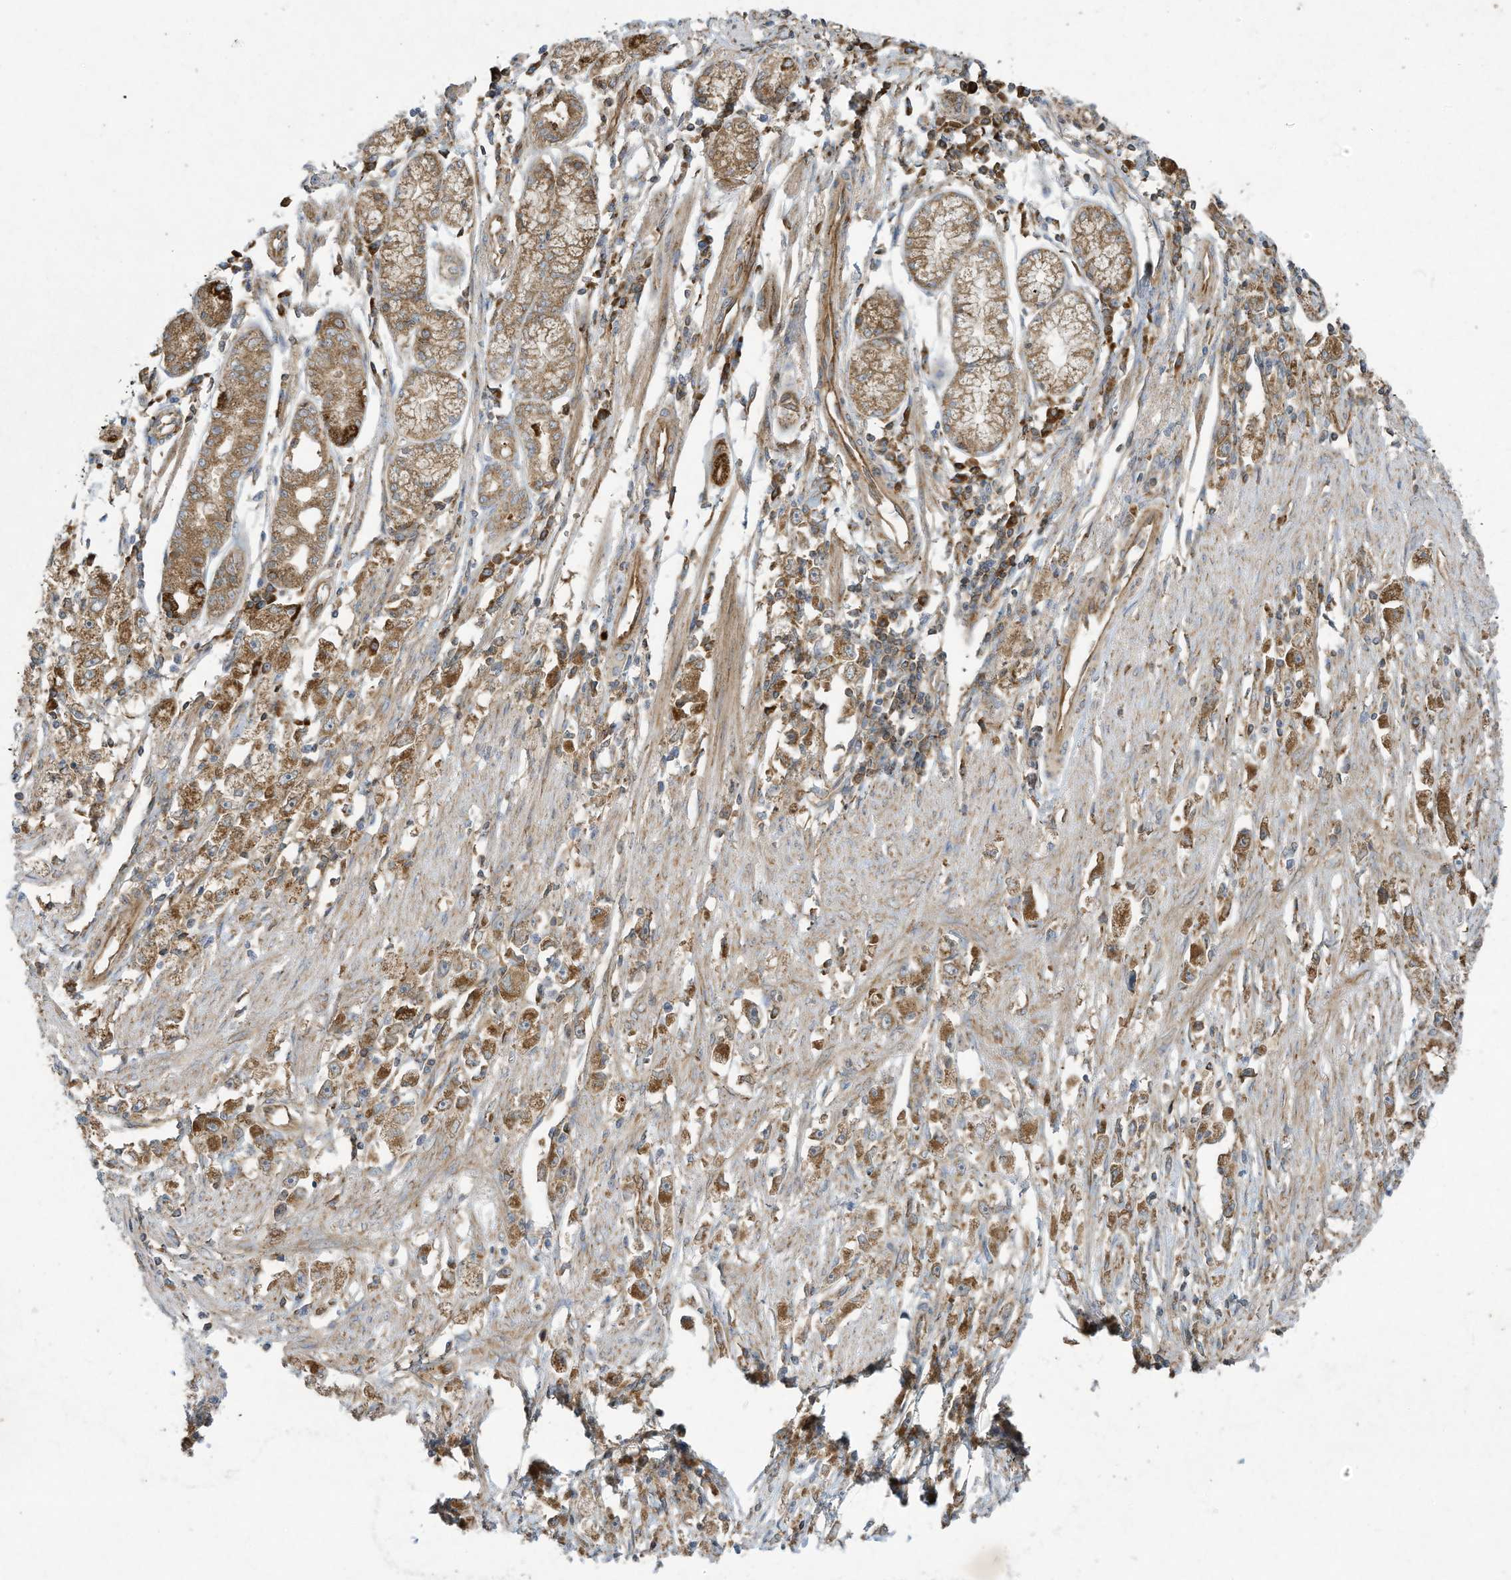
{"staining": {"intensity": "moderate", "quantity": ">75%", "location": "cytoplasmic/membranous"}, "tissue": "stomach cancer", "cell_type": "Tumor cells", "image_type": "cancer", "snomed": [{"axis": "morphology", "description": "Adenocarcinoma, NOS"}, {"axis": "topography", "description": "Stomach"}], "caption": "Immunohistochemistry (IHC) micrograph of neoplastic tissue: stomach adenocarcinoma stained using immunohistochemistry (IHC) shows medium levels of moderate protein expression localized specifically in the cytoplasmic/membranous of tumor cells, appearing as a cytoplasmic/membranous brown color.", "gene": "SYNJ2", "patient": {"sex": "female", "age": 59}}